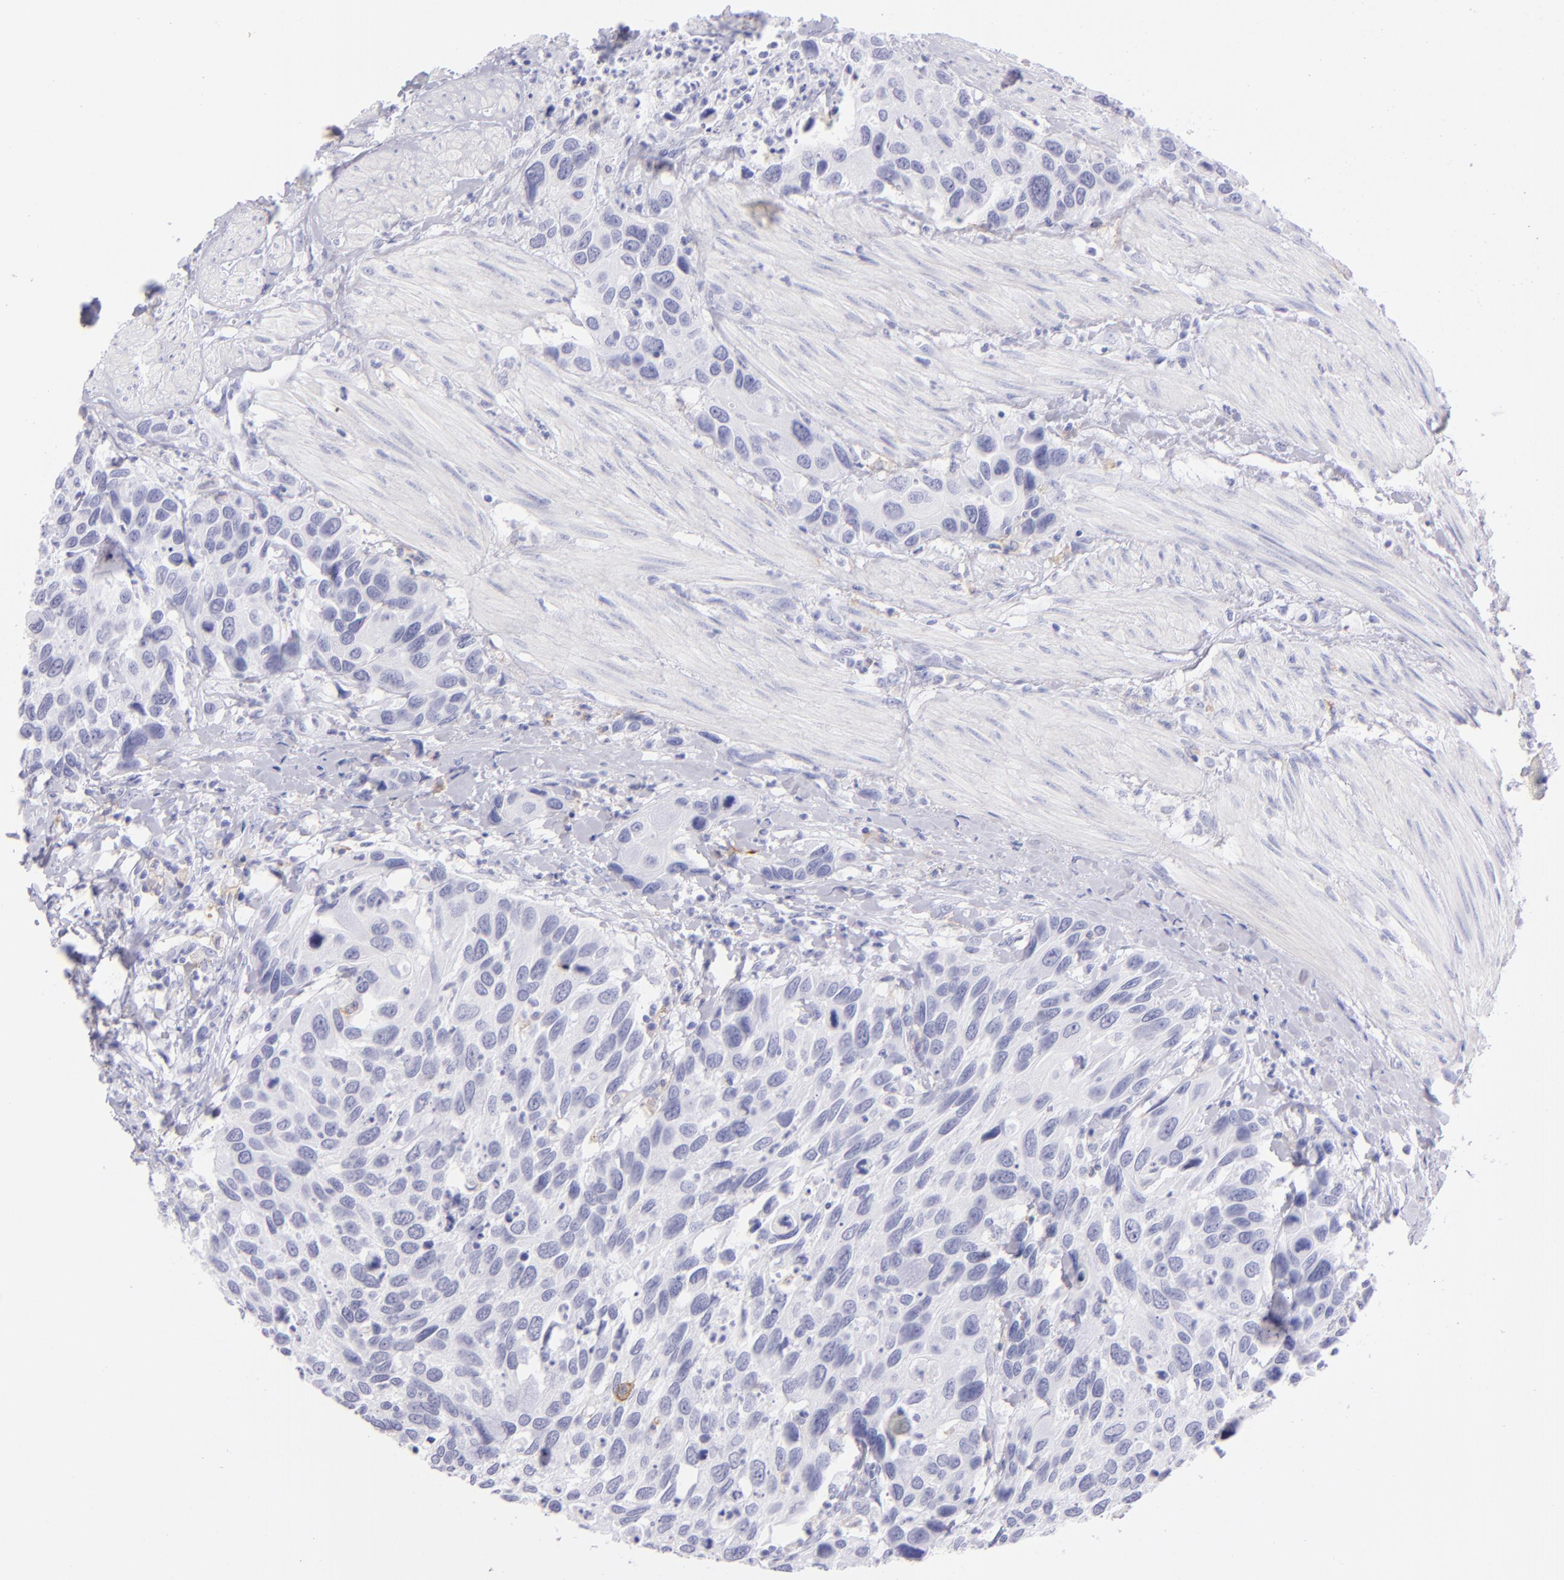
{"staining": {"intensity": "negative", "quantity": "none", "location": "none"}, "tissue": "urothelial cancer", "cell_type": "Tumor cells", "image_type": "cancer", "snomed": [{"axis": "morphology", "description": "Urothelial carcinoma, High grade"}, {"axis": "topography", "description": "Urinary bladder"}], "caption": "Immunohistochemistry histopathology image of human urothelial cancer stained for a protein (brown), which displays no positivity in tumor cells. Brightfield microscopy of immunohistochemistry (IHC) stained with DAB (3,3'-diaminobenzidine) (brown) and hematoxylin (blue), captured at high magnification.", "gene": "CD72", "patient": {"sex": "male", "age": 66}}